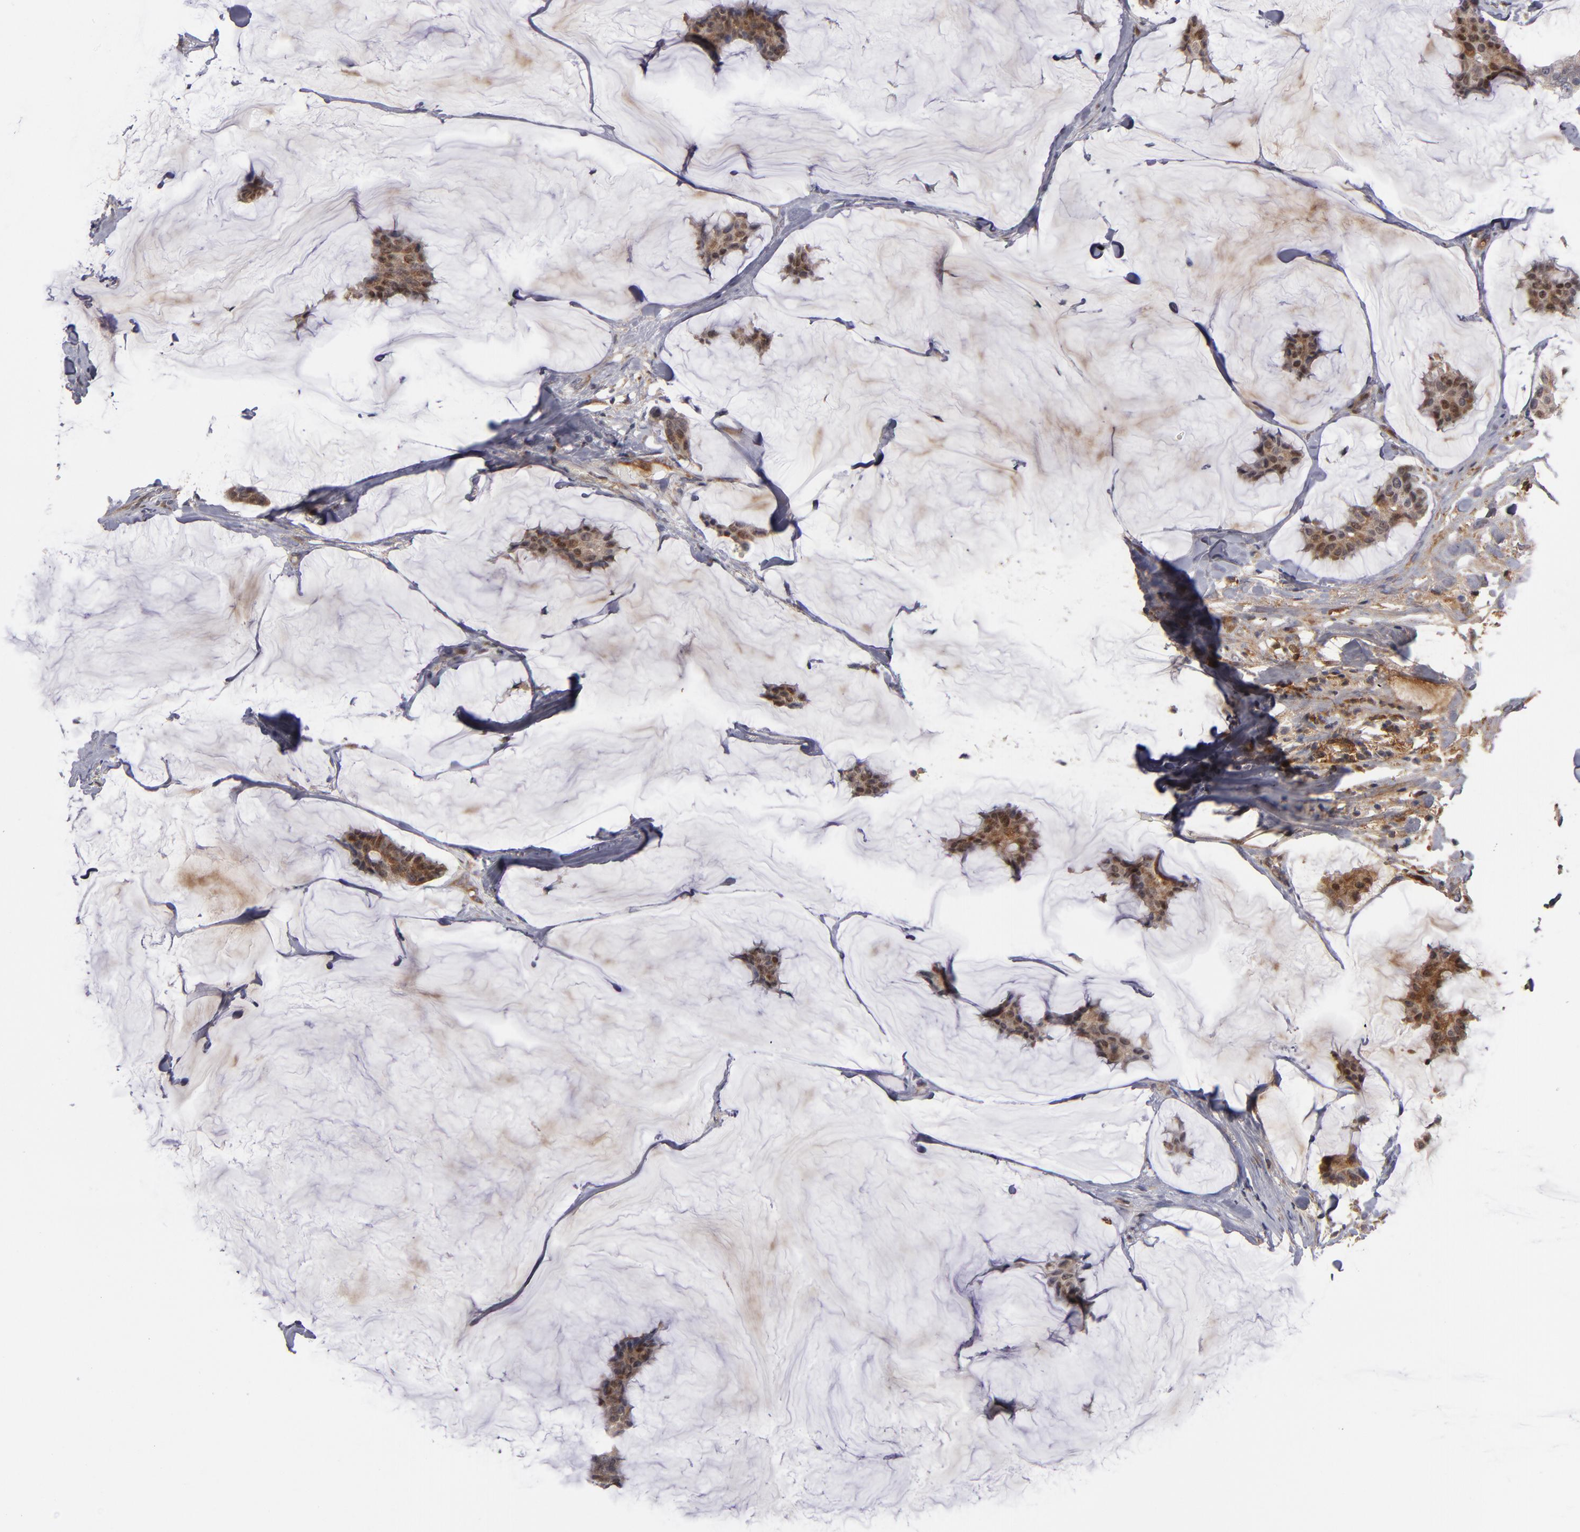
{"staining": {"intensity": "moderate", "quantity": ">75%", "location": "cytoplasmic/membranous"}, "tissue": "breast cancer", "cell_type": "Tumor cells", "image_type": "cancer", "snomed": [{"axis": "morphology", "description": "Duct carcinoma"}, {"axis": "topography", "description": "Breast"}], "caption": "An immunohistochemistry histopathology image of neoplastic tissue is shown. Protein staining in brown highlights moderate cytoplasmic/membranous positivity in breast cancer within tumor cells.", "gene": "EXD2", "patient": {"sex": "female", "age": 93}}